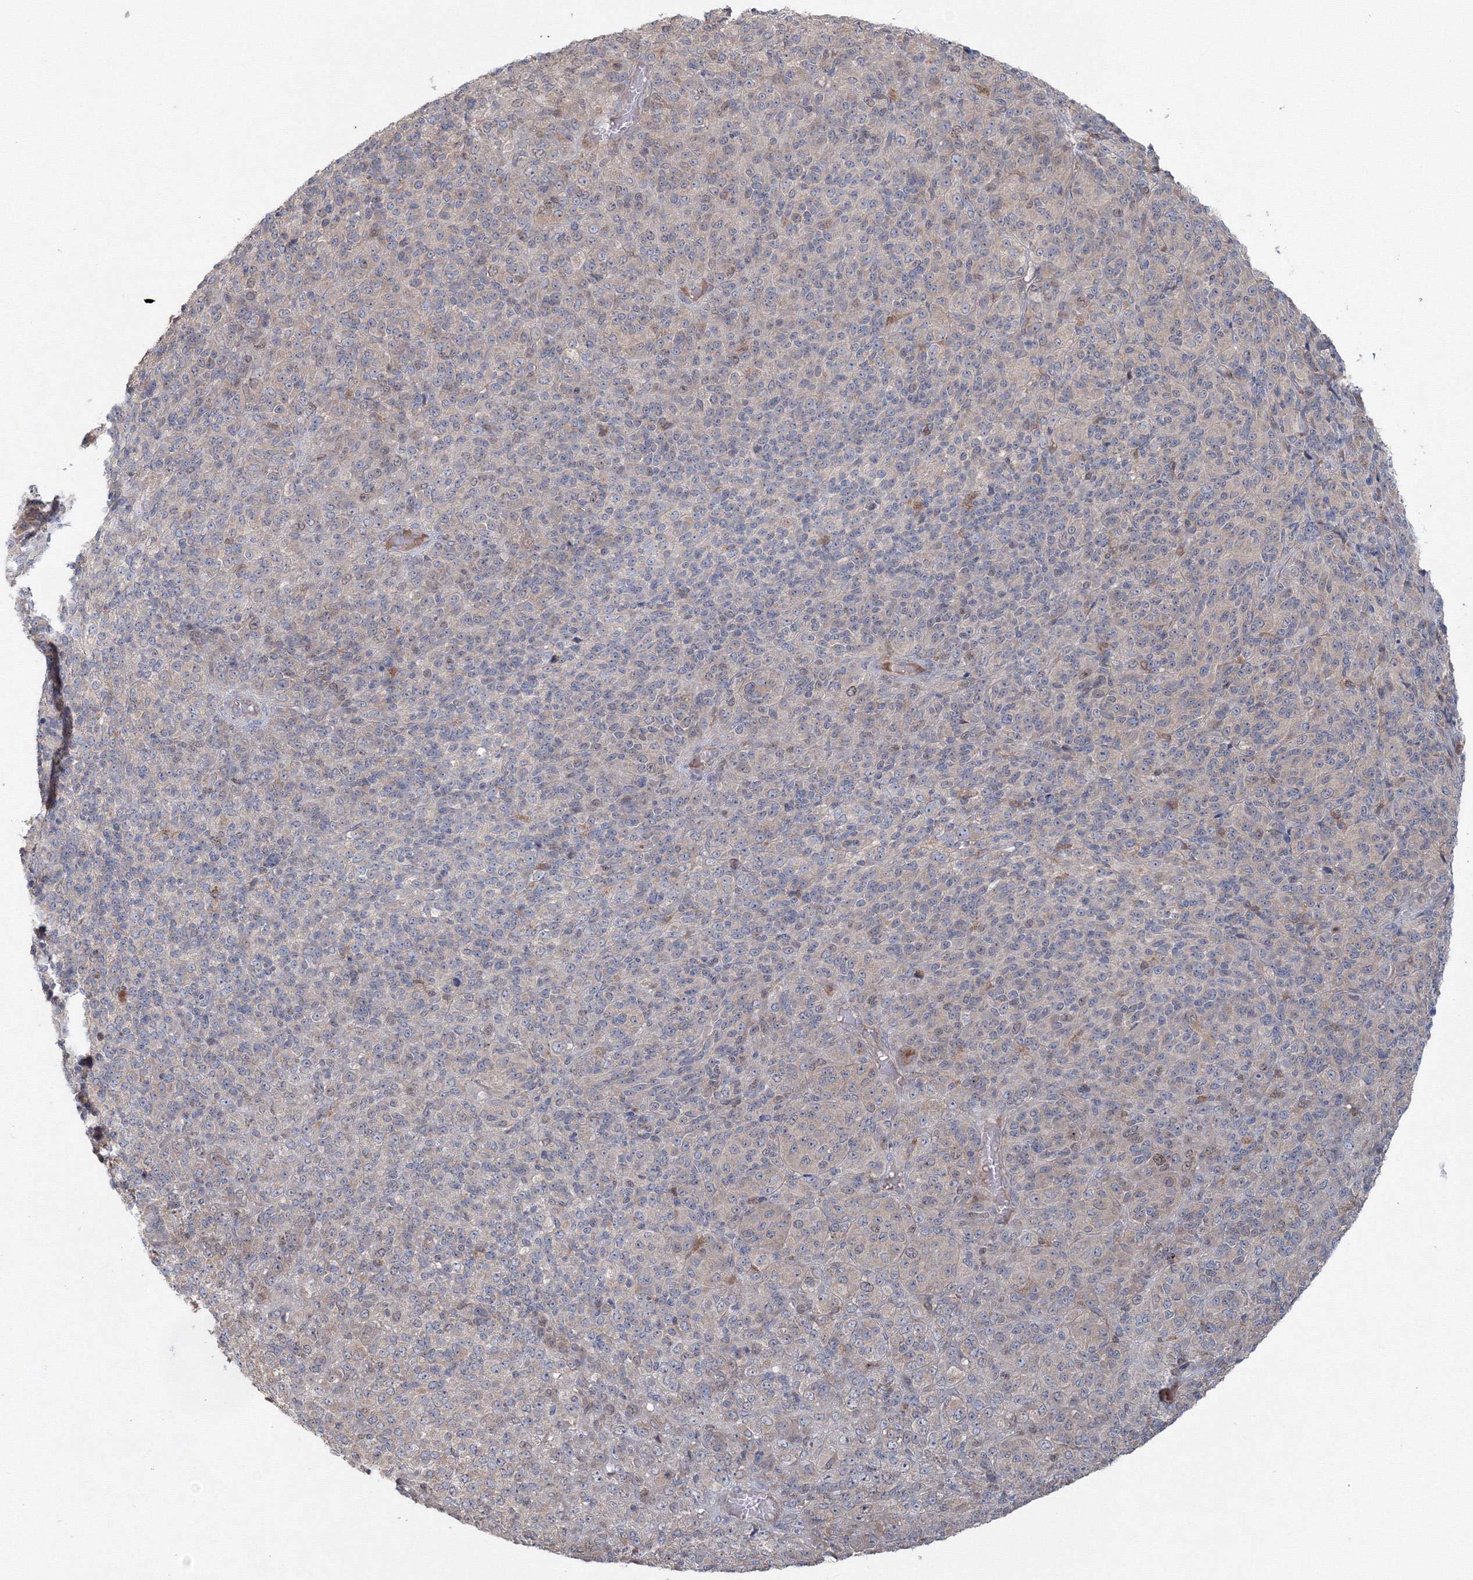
{"staining": {"intensity": "negative", "quantity": "none", "location": "none"}, "tissue": "melanoma", "cell_type": "Tumor cells", "image_type": "cancer", "snomed": [{"axis": "morphology", "description": "Malignant melanoma, Metastatic site"}, {"axis": "topography", "description": "Brain"}], "caption": "Malignant melanoma (metastatic site) stained for a protein using immunohistochemistry (IHC) demonstrates no positivity tumor cells.", "gene": "MKRN2", "patient": {"sex": "female", "age": 56}}